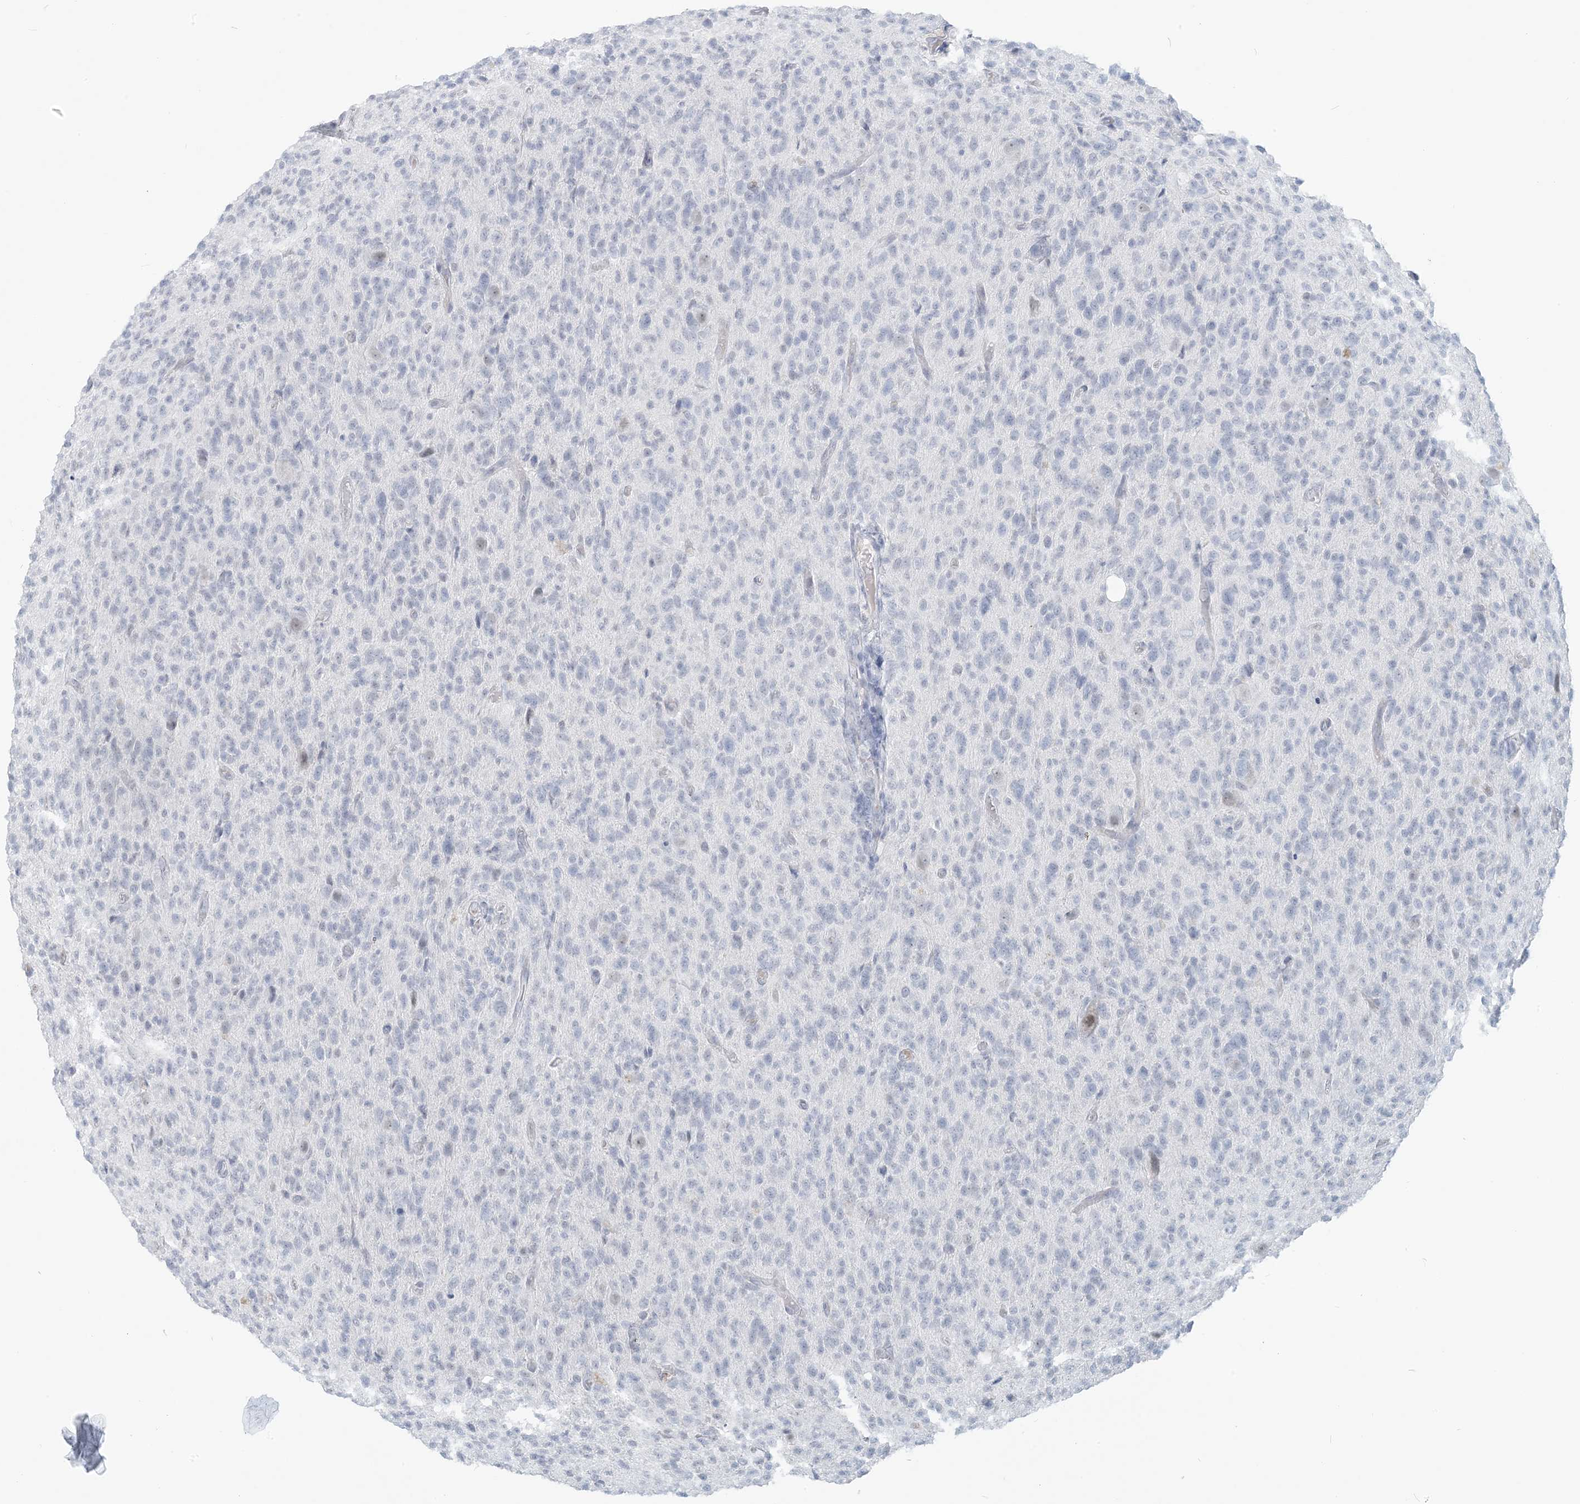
{"staining": {"intensity": "negative", "quantity": "none", "location": "none"}, "tissue": "glioma", "cell_type": "Tumor cells", "image_type": "cancer", "snomed": [{"axis": "morphology", "description": "Glioma, malignant, High grade"}, {"axis": "topography", "description": "Brain"}], "caption": "An image of human glioma is negative for staining in tumor cells.", "gene": "SCML1", "patient": {"sex": "female", "age": 57}}